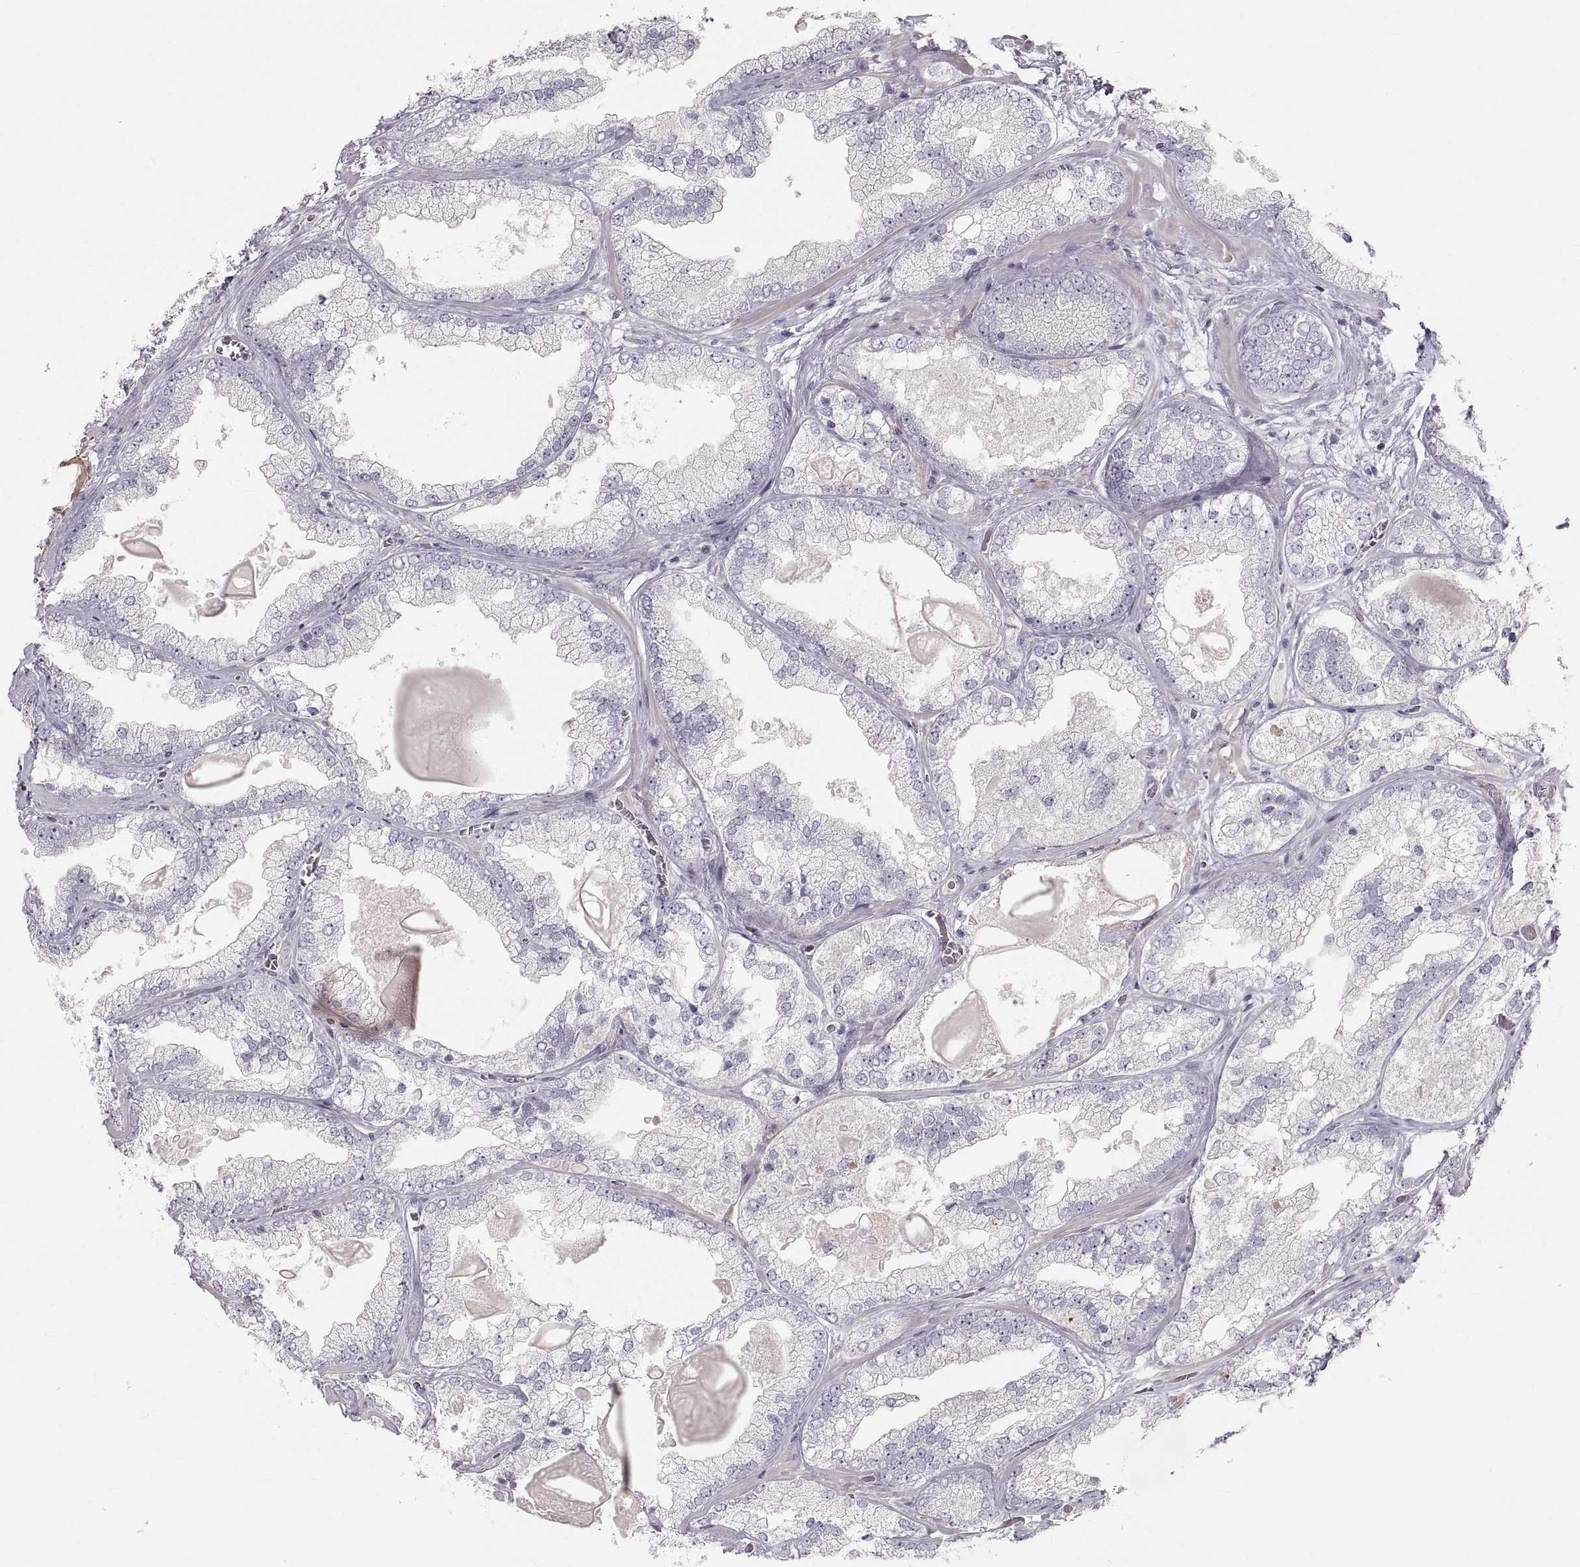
{"staining": {"intensity": "negative", "quantity": "none", "location": "none"}, "tissue": "prostate cancer", "cell_type": "Tumor cells", "image_type": "cancer", "snomed": [{"axis": "morphology", "description": "Adenocarcinoma, Low grade"}, {"axis": "topography", "description": "Prostate"}], "caption": "Immunohistochemistry (IHC) of human adenocarcinoma (low-grade) (prostate) demonstrates no staining in tumor cells.", "gene": "RUNDC3A", "patient": {"sex": "male", "age": 57}}